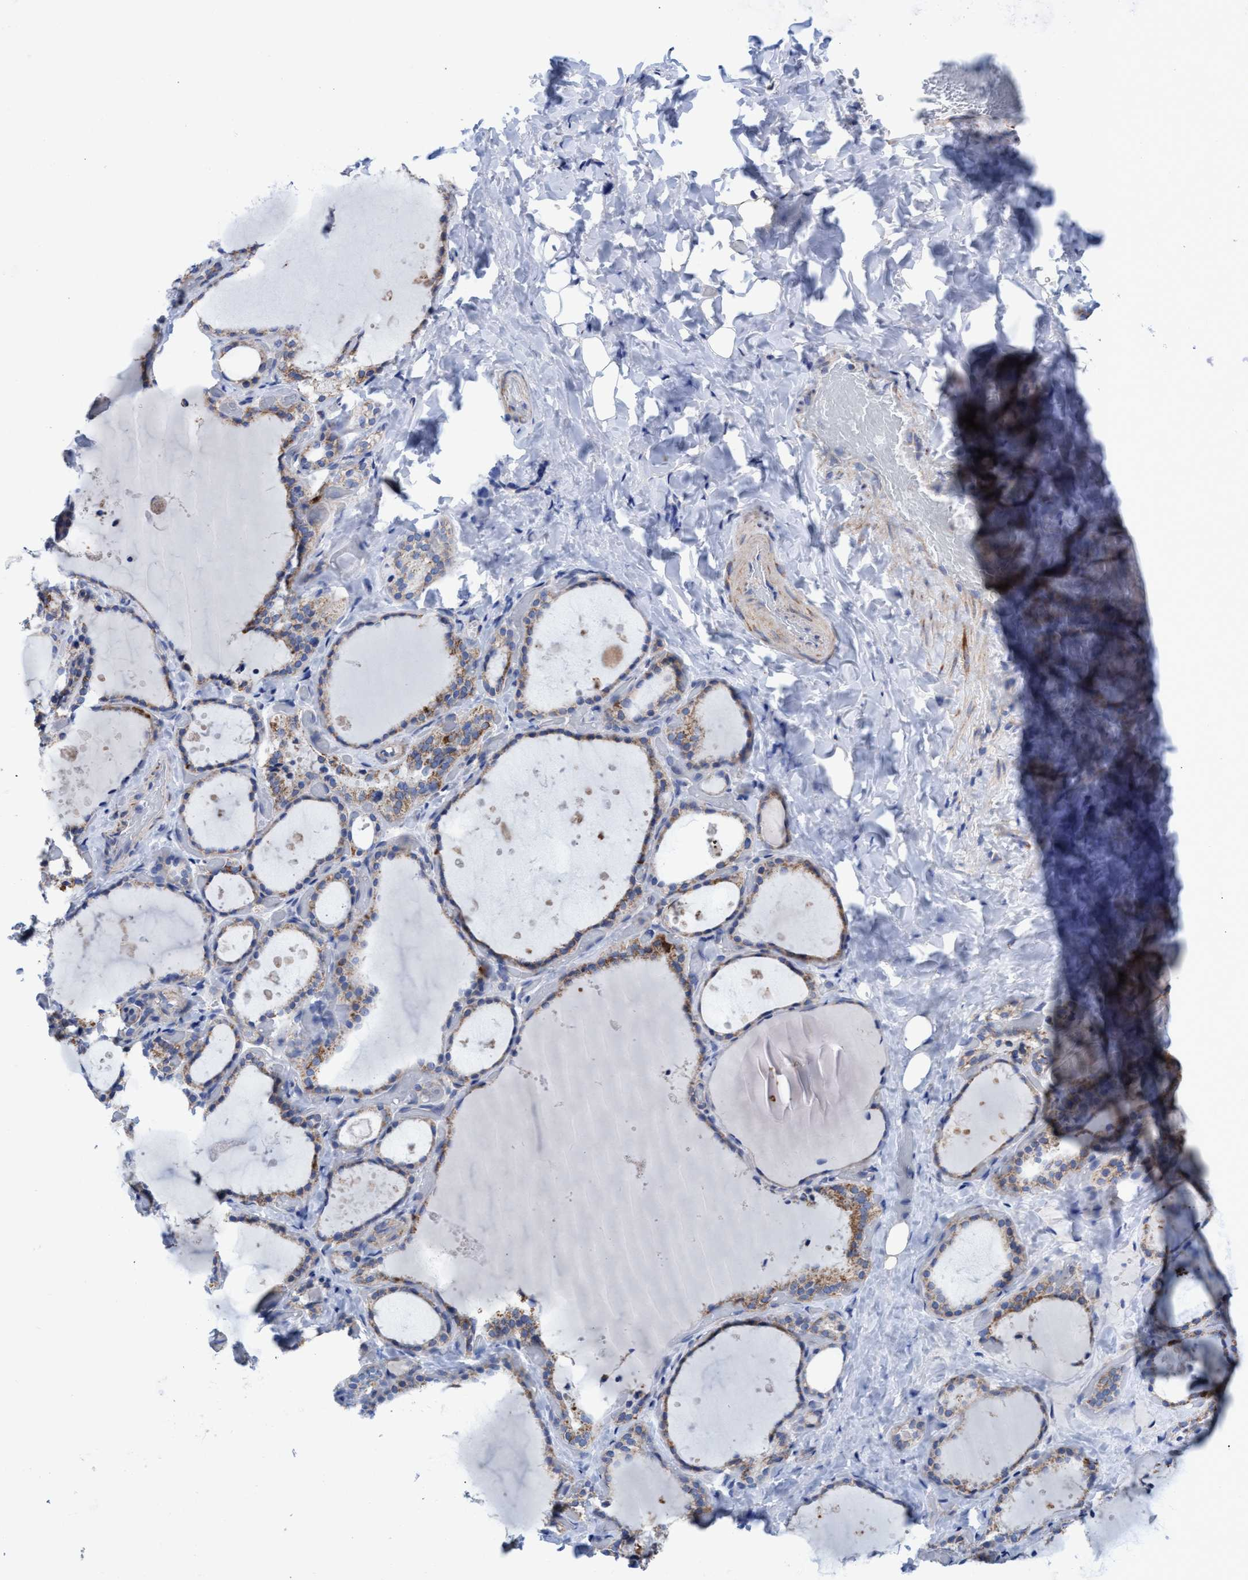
{"staining": {"intensity": "moderate", "quantity": ">75%", "location": "cytoplasmic/membranous"}, "tissue": "thyroid gland", "cell_type": "Glandular cells", "image_type": "normal", "snomed": [{"axis": "morphology", "description": "Normal tissue, NOS"}, {"axis": "topography", "description": "Thyroid gland"}], "caption": "This histopathology image reveals immunohistochemistry (IHC) staining of normal thyroid gland, with medium moderate cytoplasmic/membranous expression in about >75% of glandular cells.", "gene": "ZNF750", "patient": {"sex": "female", "age": 44}}